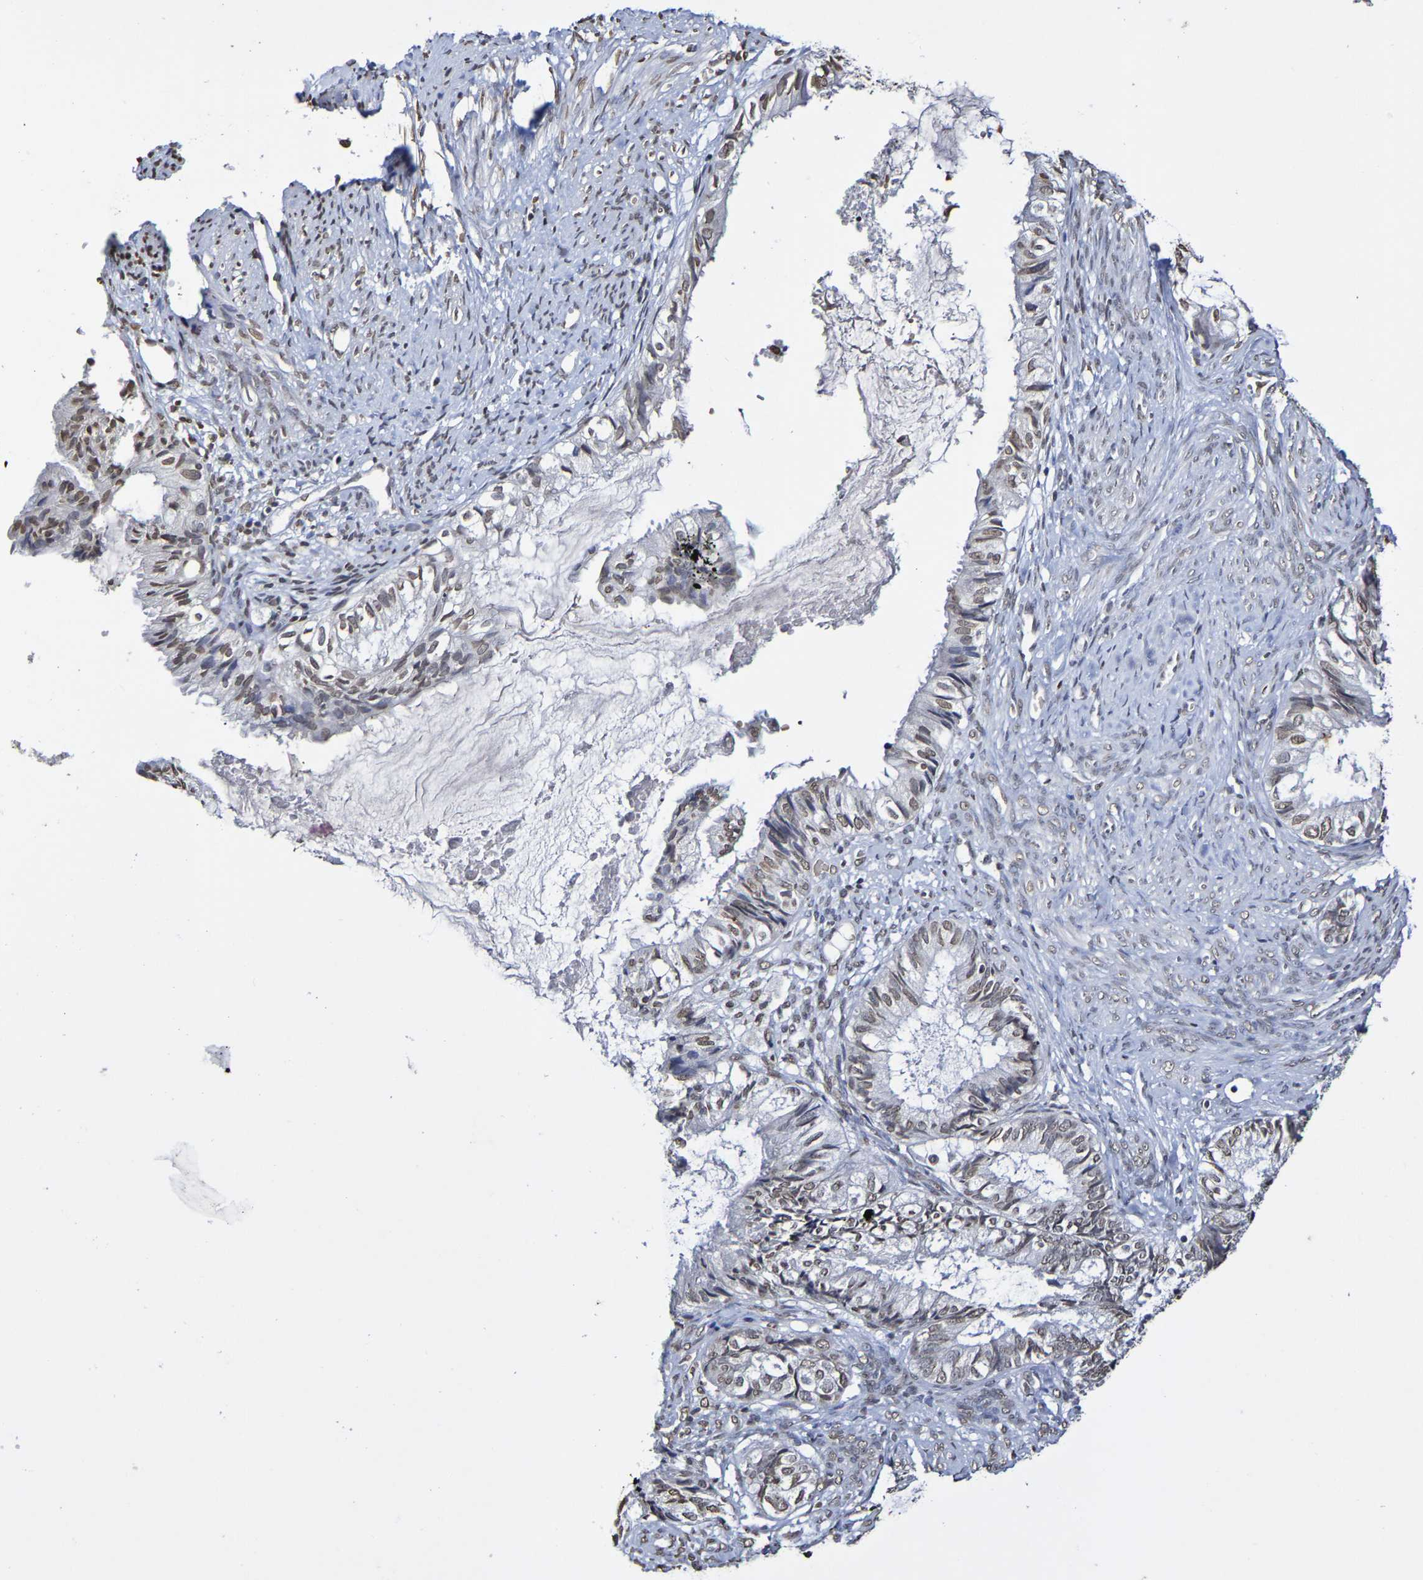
{"staining": {"intensity": "moderate", "quantity": "25%-75%", "location": "nuclear"}, "tissue": "cervical cancer", "cell_type": "Tumor cells", "image_type": "cancer", "snomed": [{"axis": "morphology", "description": "Normal tissue, NOS"}, {"axis": "morphology", "description": "Adenocarcinoma, NOS"}, {"axis": "topography", "description": "Cervix"}, {"axis": "topography", "description": "Endometrium"}], "caption": "Protein staining of cervical adenocarcinoma tissue shows moderate nuclear expression in about 25%-75% of tumor cells.", "gene": "ATF4", "patient": {"sex": "female", "age": 86}}